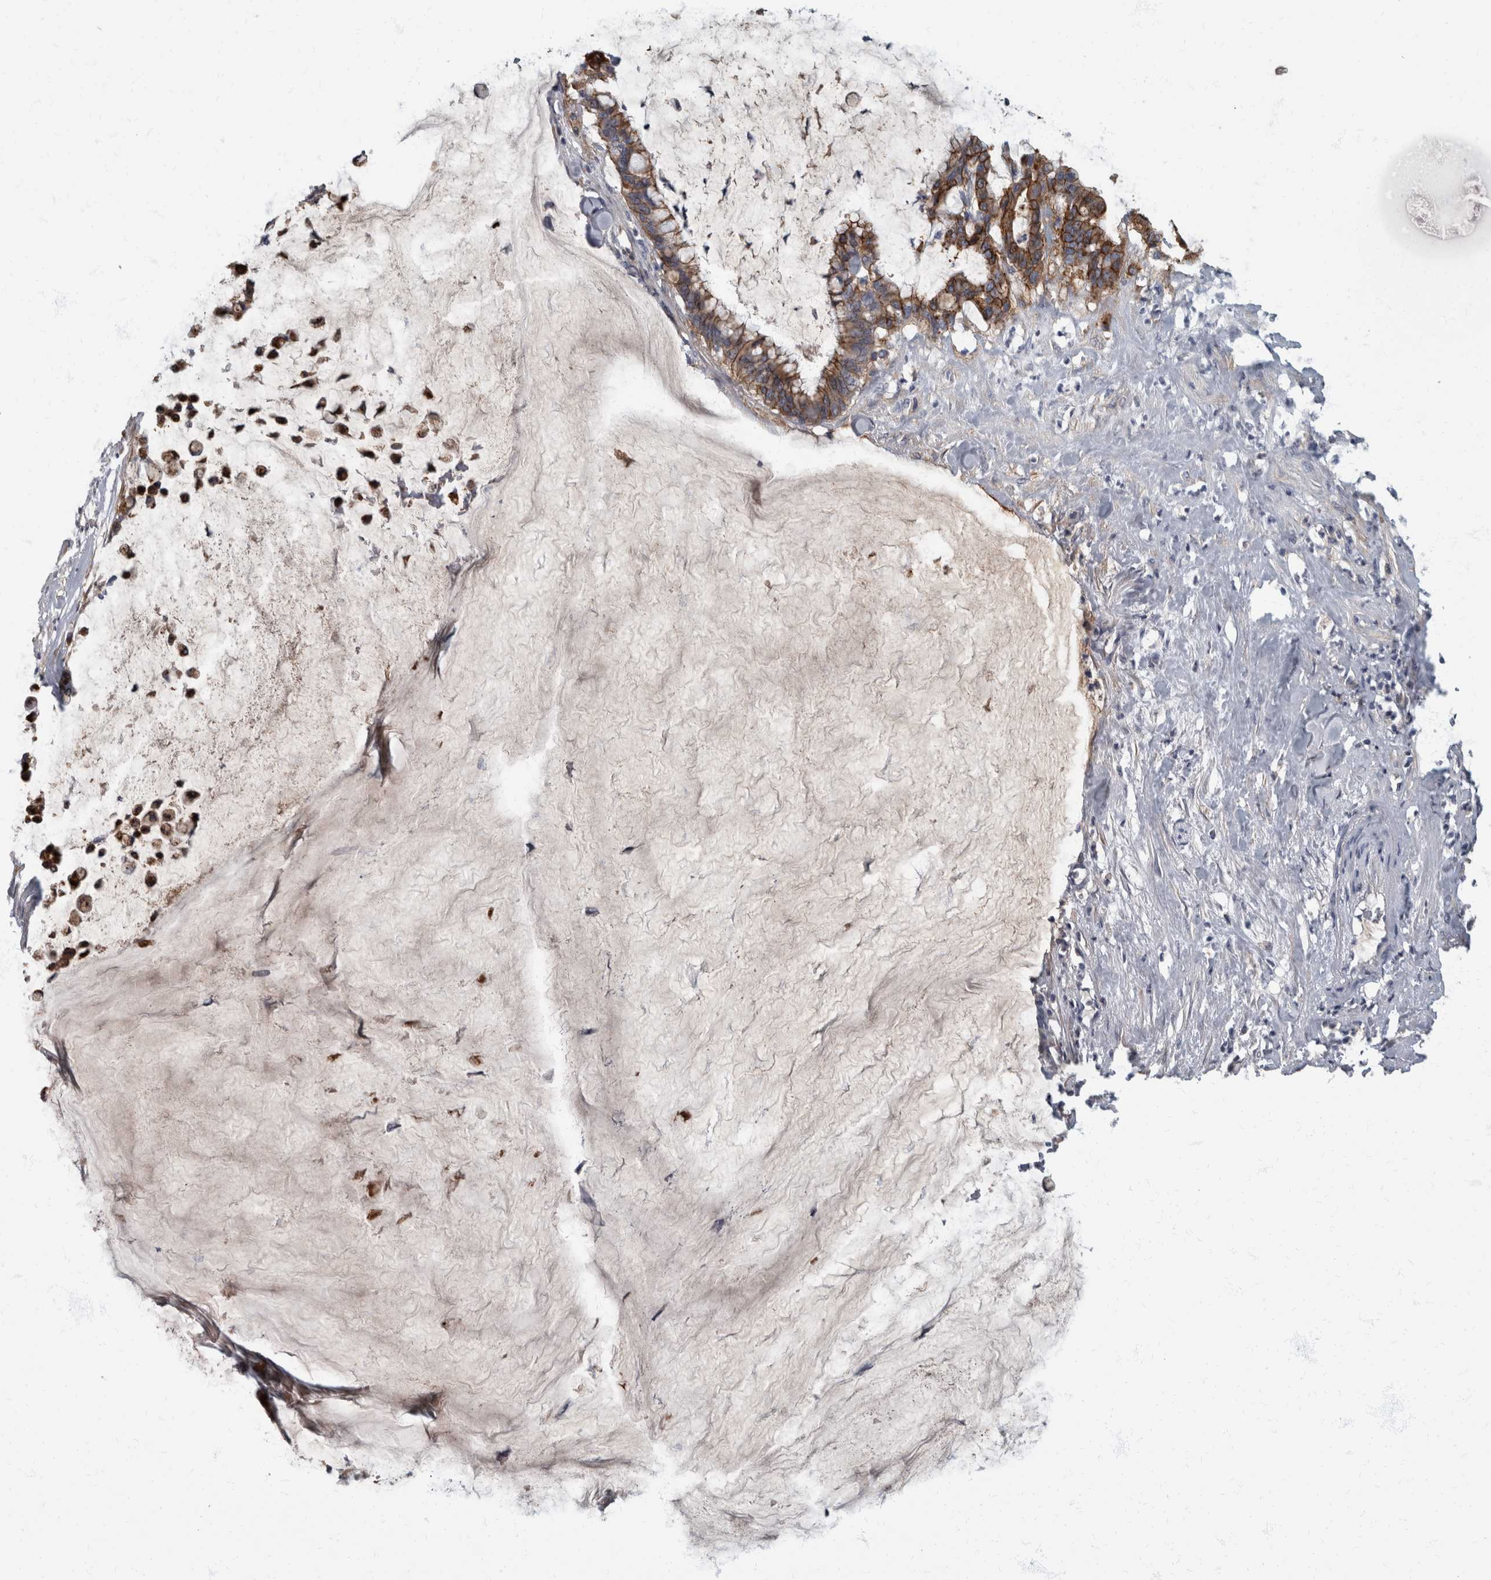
{"staining": {"intensity": "moderate", "quantity": ">75%", "location": "cytoplasmic/membranous"}, "tissue": "pancreatic cancer", "cell_type": "Tumor cells", "image_type": "cancer", "snomed": [{"axis": "morphology", "description": "Adenocarcinoma, NOS"}, {"axis": "topography", "description": "Pancreas"}], "caption": "The image displays a brown stain indicating the presence of a protein in the cytoplasmic/membranous of tumor cells in adenocarcinoma (pancreatic).", "gene": "DSG2", "patient": {"sex": "male", "age": 41}}